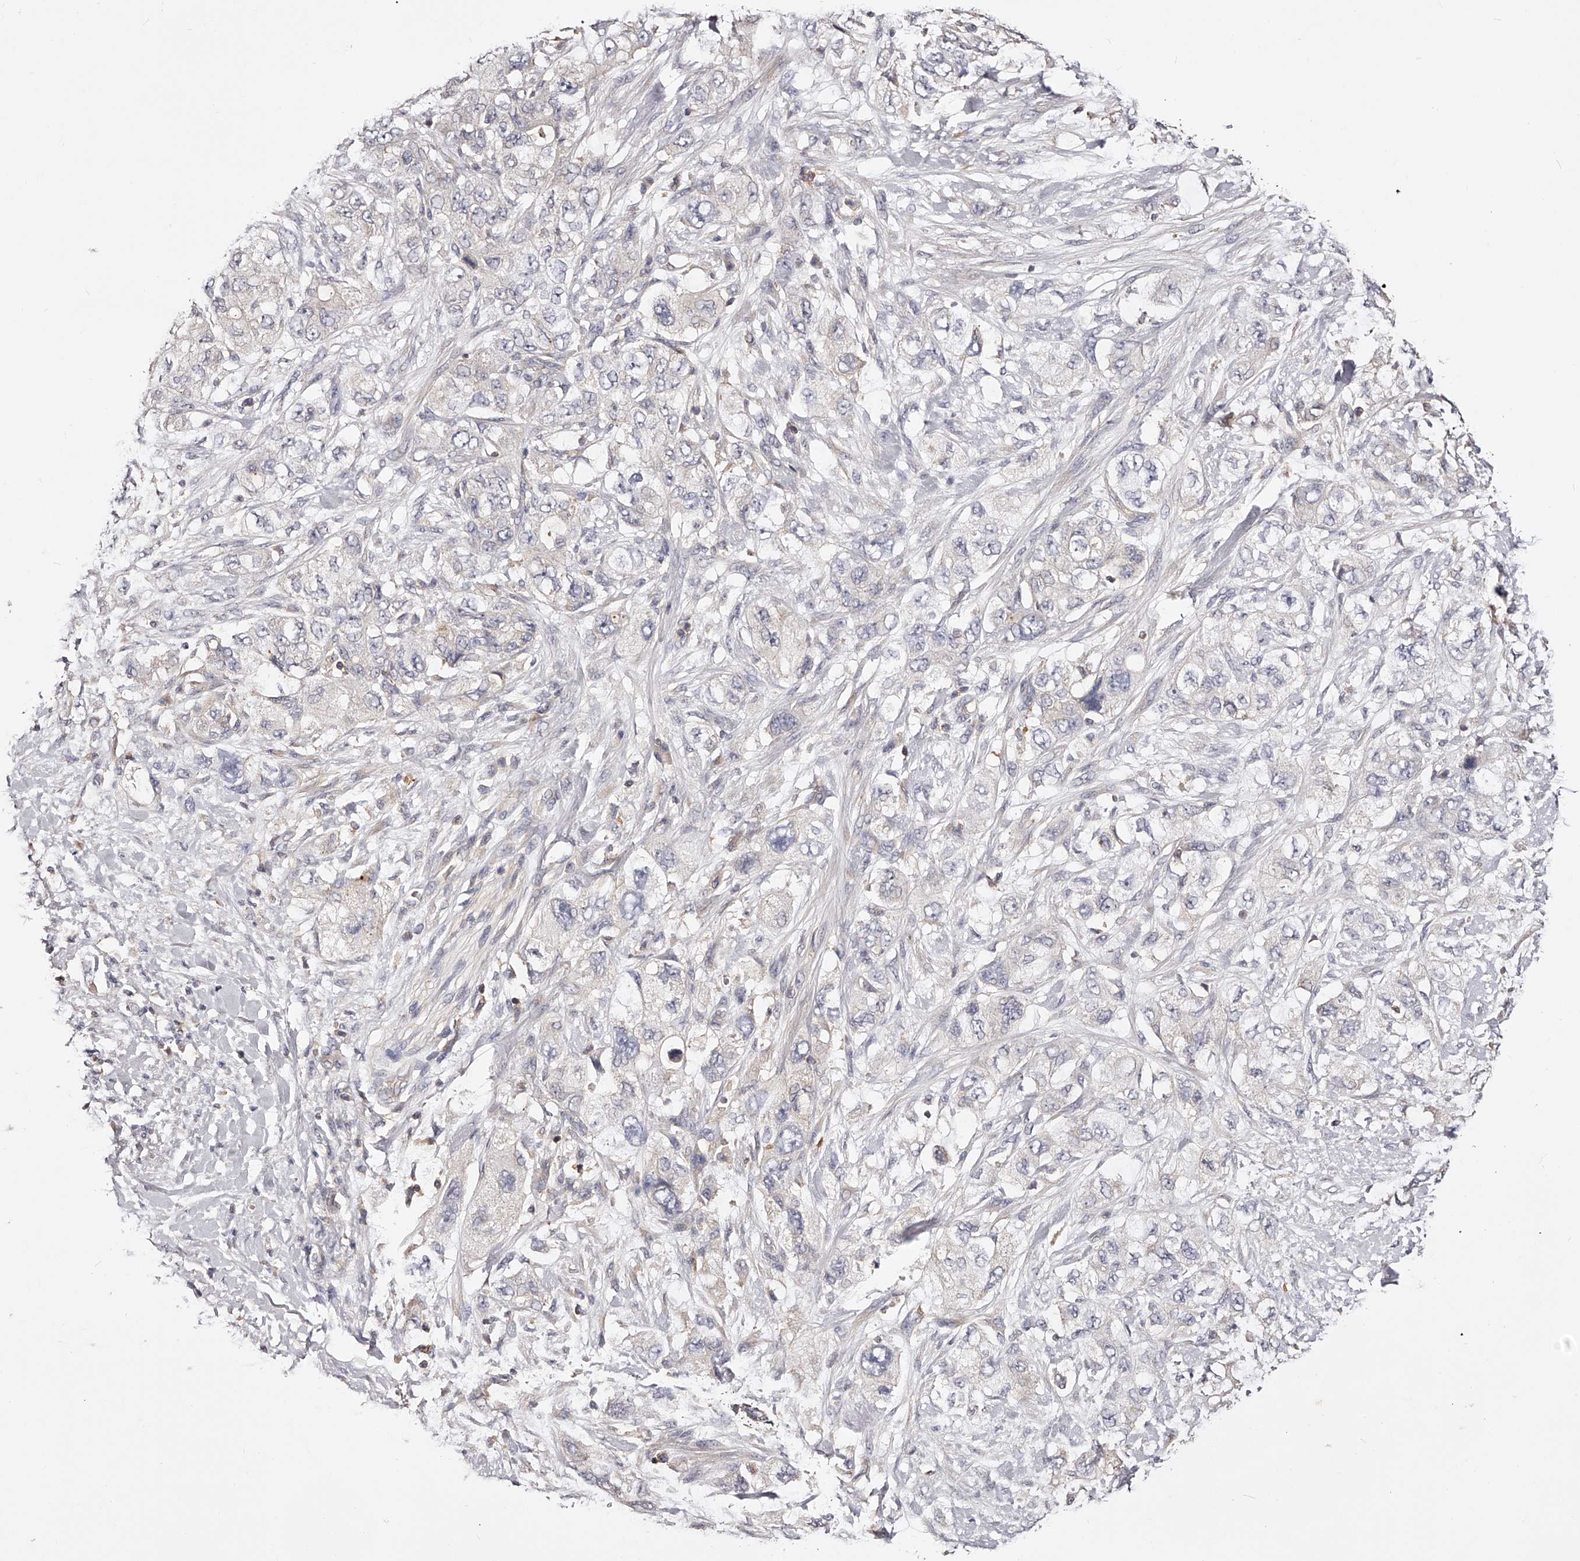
{"staining": {"intensity": "negative", "quantity": "none", "location": "none"}, "tissue": "pancreatic cancer", "cell_type": "Tumor cells", "image_type": "cancer", "snomed": [{"axis": "morphology", "description": "Adenocarcinoma, NOS"}, {"axis": "topography", "description": "Pancreas"}], "caption": "Histopathology image shows no protein expression in tumor cells of pancreatic cancer tissue.", "gene": "PHACTR1", "patient": {"sex": "female", "age": 73}}